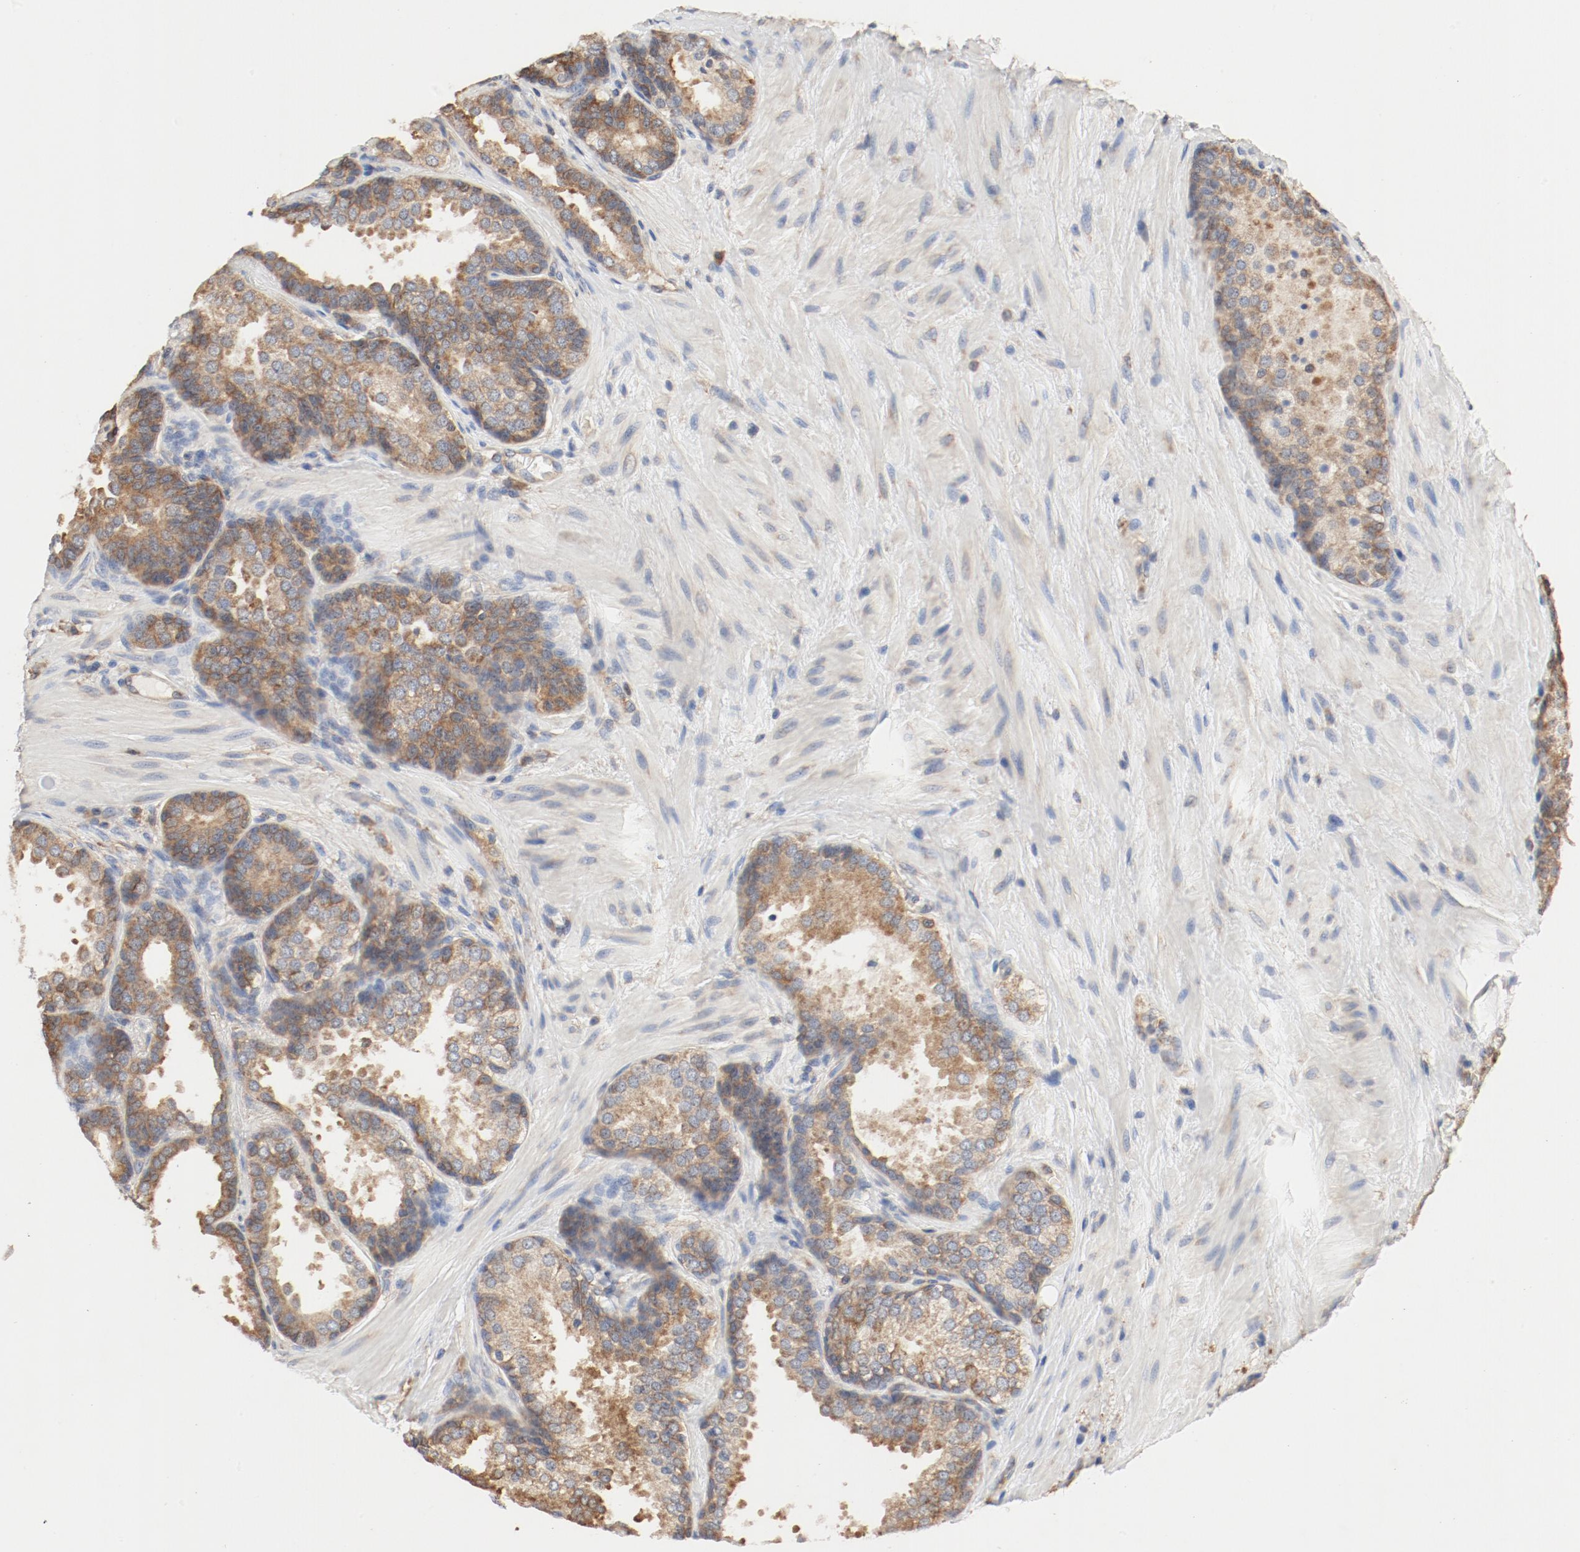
{"staining": {"intensity": "moderate", "quantity": ">75%", "location": "cytoplasmic/membranous"}, "tissue": "prostate cancer", "cell_type": "Tumor cells", "image_type": "cancer", "snomed": [{"axis": "morphology", "description": "Adenocarcinoma, High grade"}, {"axis": "topography", "description": "Prostate"}], "caption": "DAB (3,3'-diaminobenzidine) immunohistochemical staining of prostate cancer shows moderate cytoplasmic/membranous protein expression in approximately >75% of tumor cells. The staining is performed using DAB brown chromogen to label protein expression. The nuclei are counter-stained blue using hematoxylin.", "gene": "RPS6", "patient": {"sex": "male", "age": 70}}